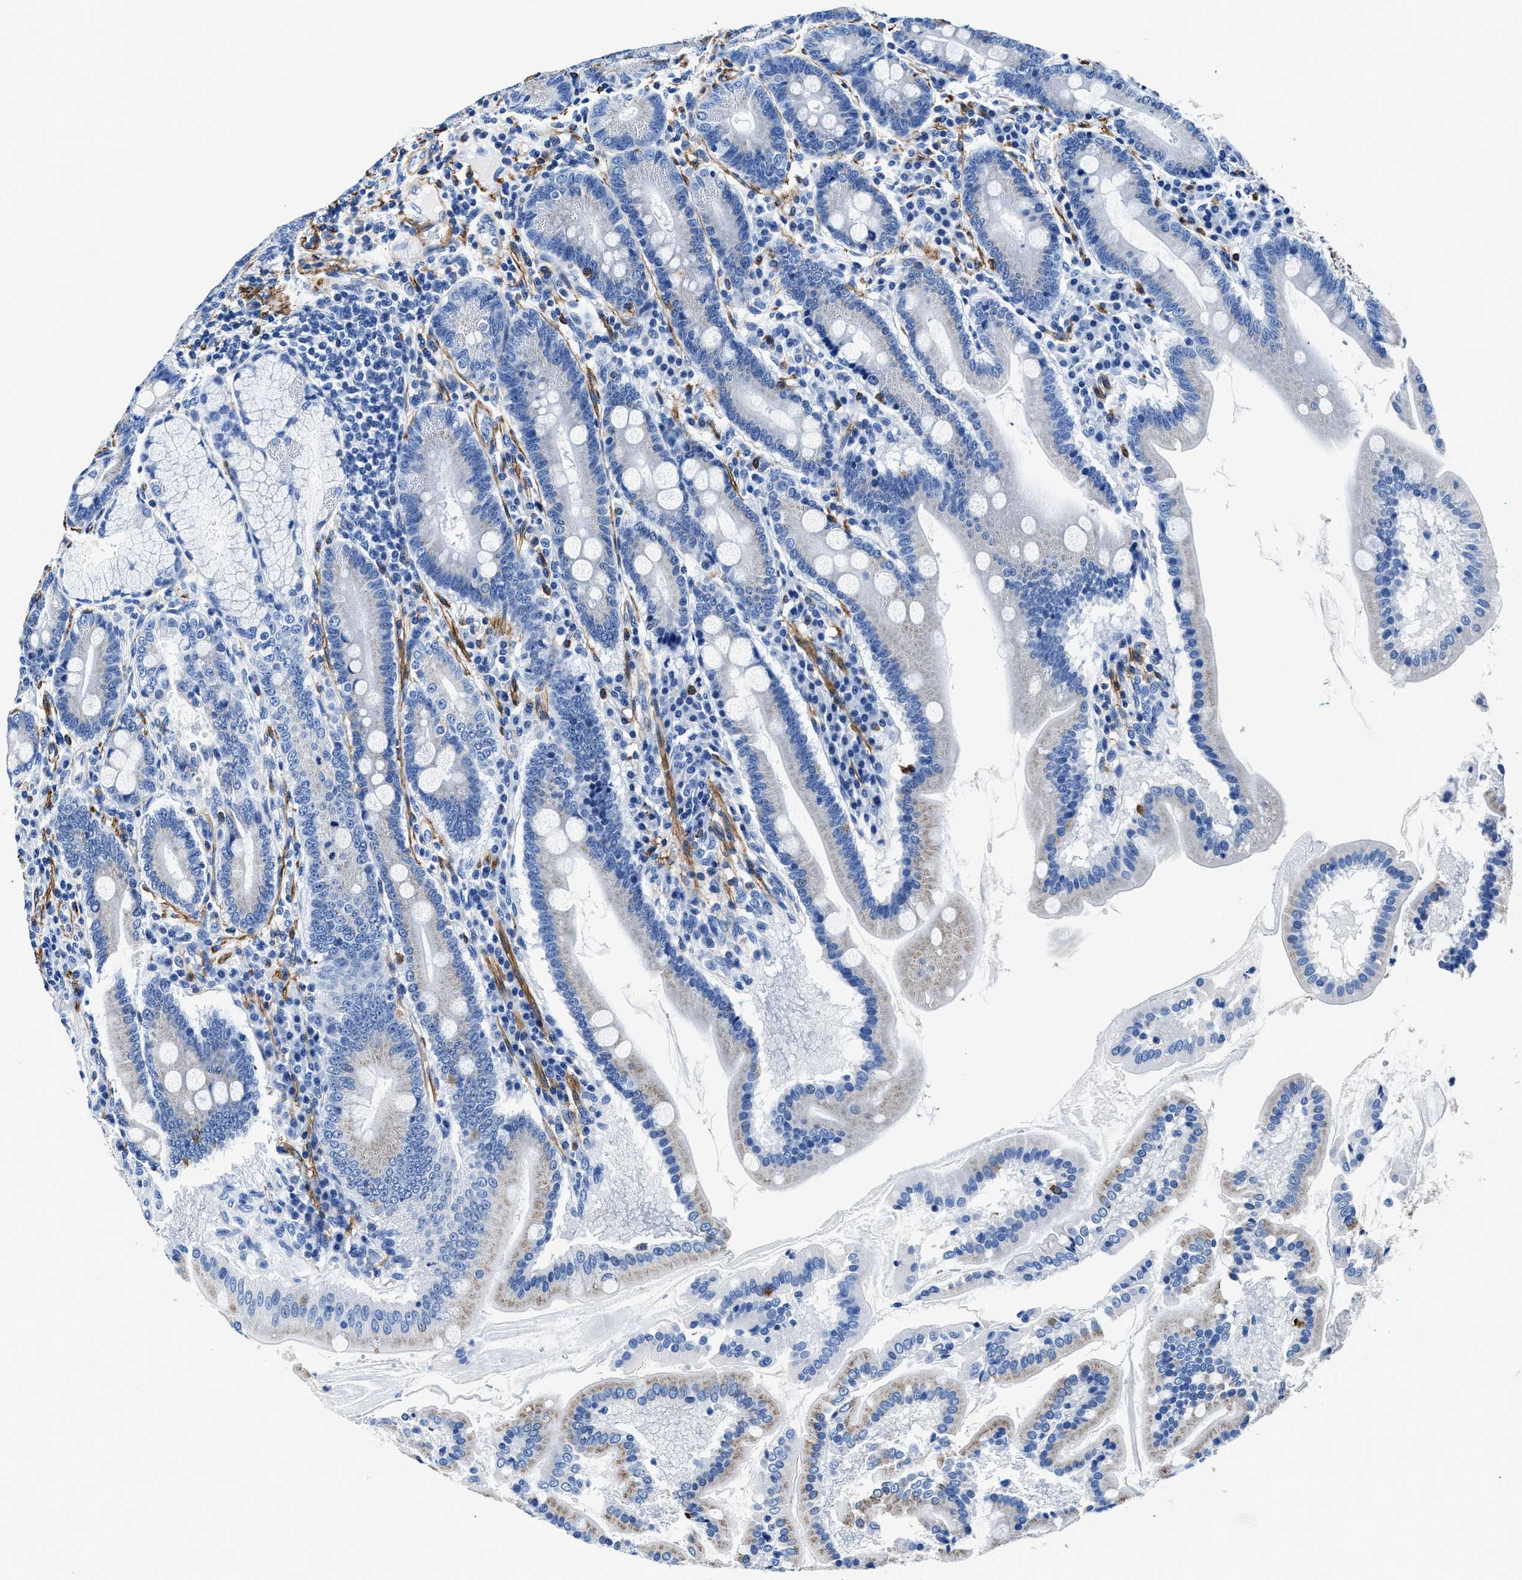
{"staining": {"intensity": "weak", "quantity": "<25%", "location": "cytoplasmic/membranous"}, "tissue": "duodenum", "cell_type": "Glandular cells", "image_type": "normal", "snomed": [{"axis": "morphology", "description": "Normal tissue, NOS"}, {"axis": "topography", "description": "Duodenum"}], "caption": "Duodenum stained for a protein using immunohistochemistry displays no positivity glandular cells.", "gene": "TEX261", "patient": {"sex": "male", "age": 50}}